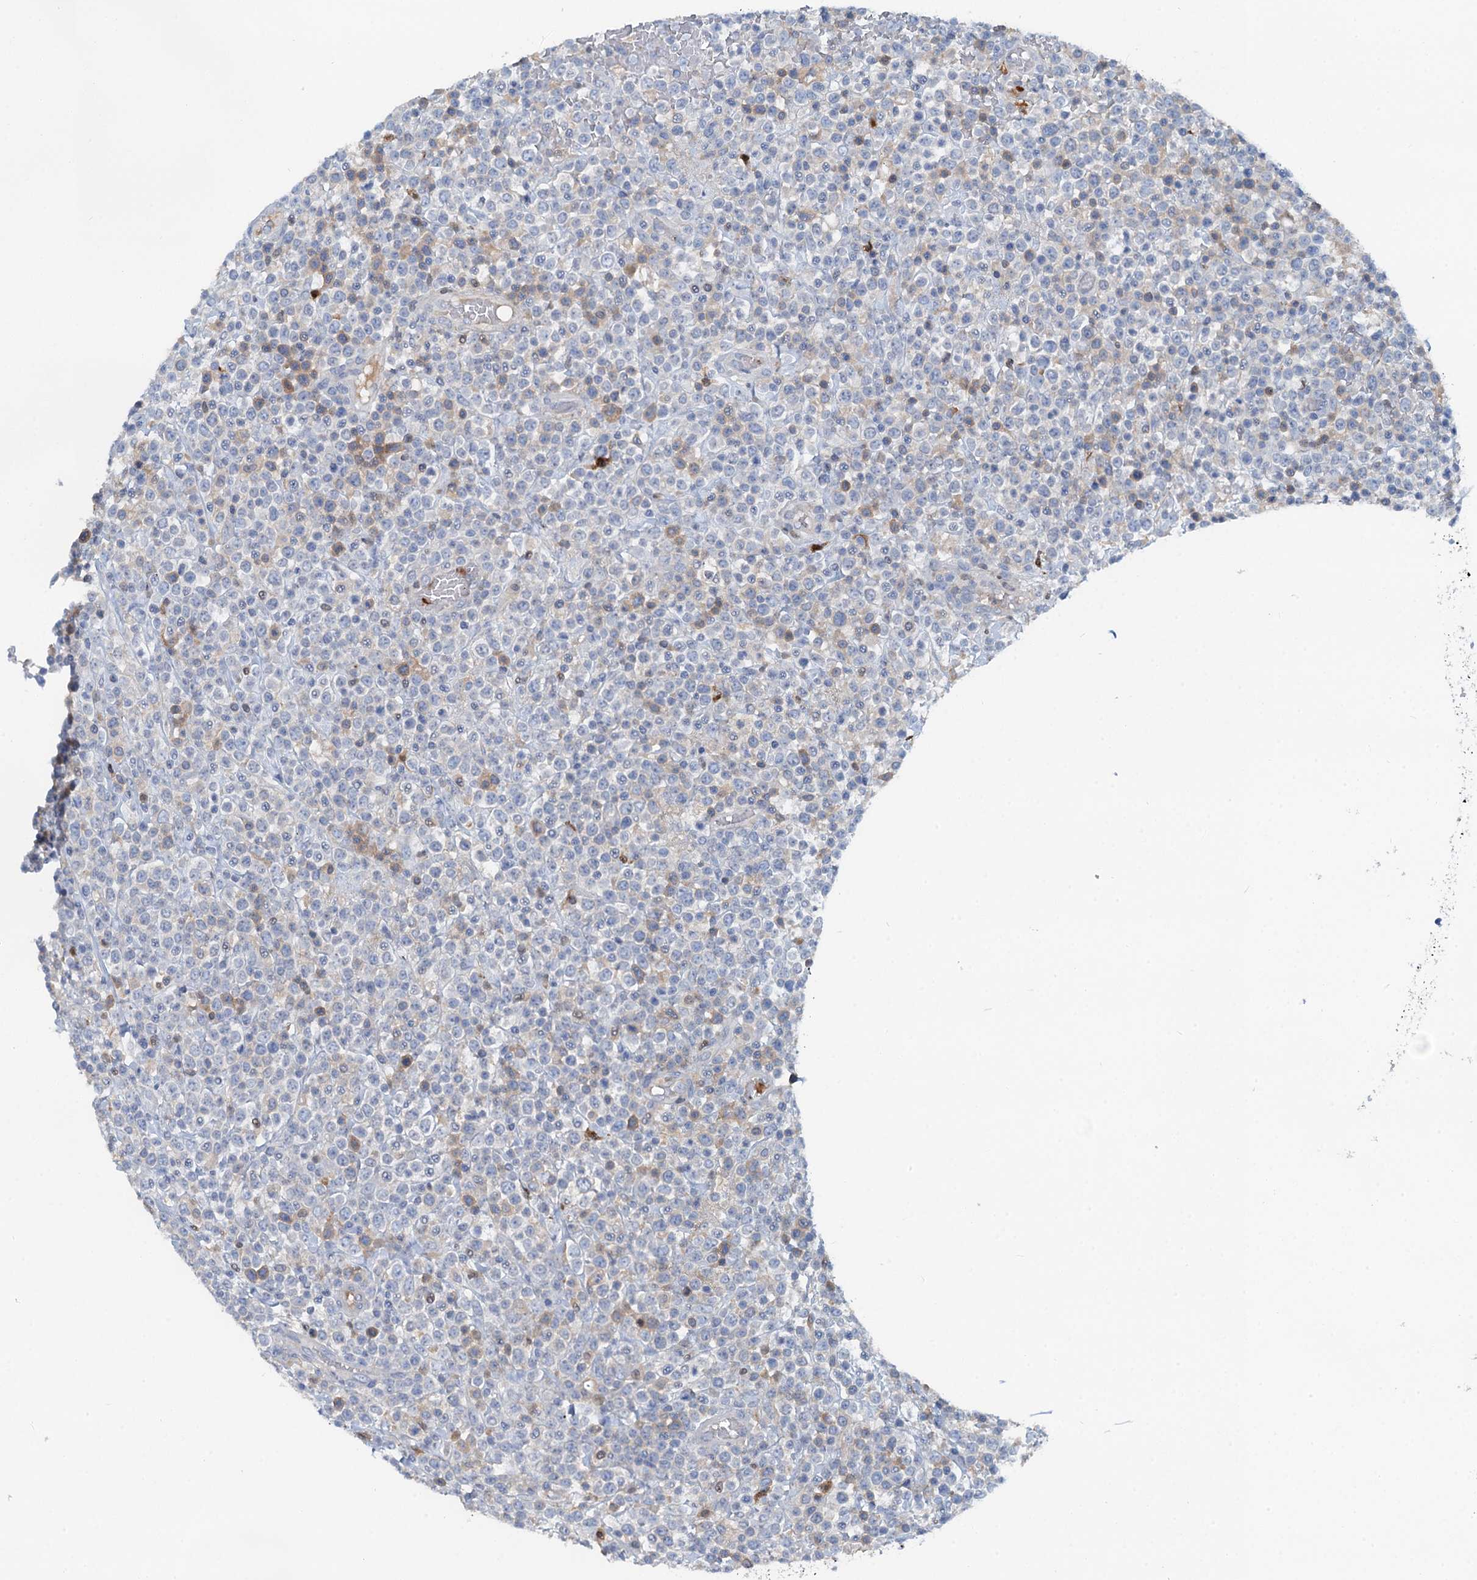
{"staining": {"intensity": "negative", "quantity": "none", "location": "none"}, "tissue": "lymphoma", "cell_type": "Tumor cells", "image_type": "cancer", "snomed": [{"axis": "morphology", "description": "Malignant lymphoma, non-Hodgkin's type, High grade"}, {"axis": "topography", "description": "Colon"}], "caption": "This is an IHC micrograph of lymphoma. There is no expression in tumor cells.", "gene": "OTOA", "patient": {"sex": "female", "age": 53}}